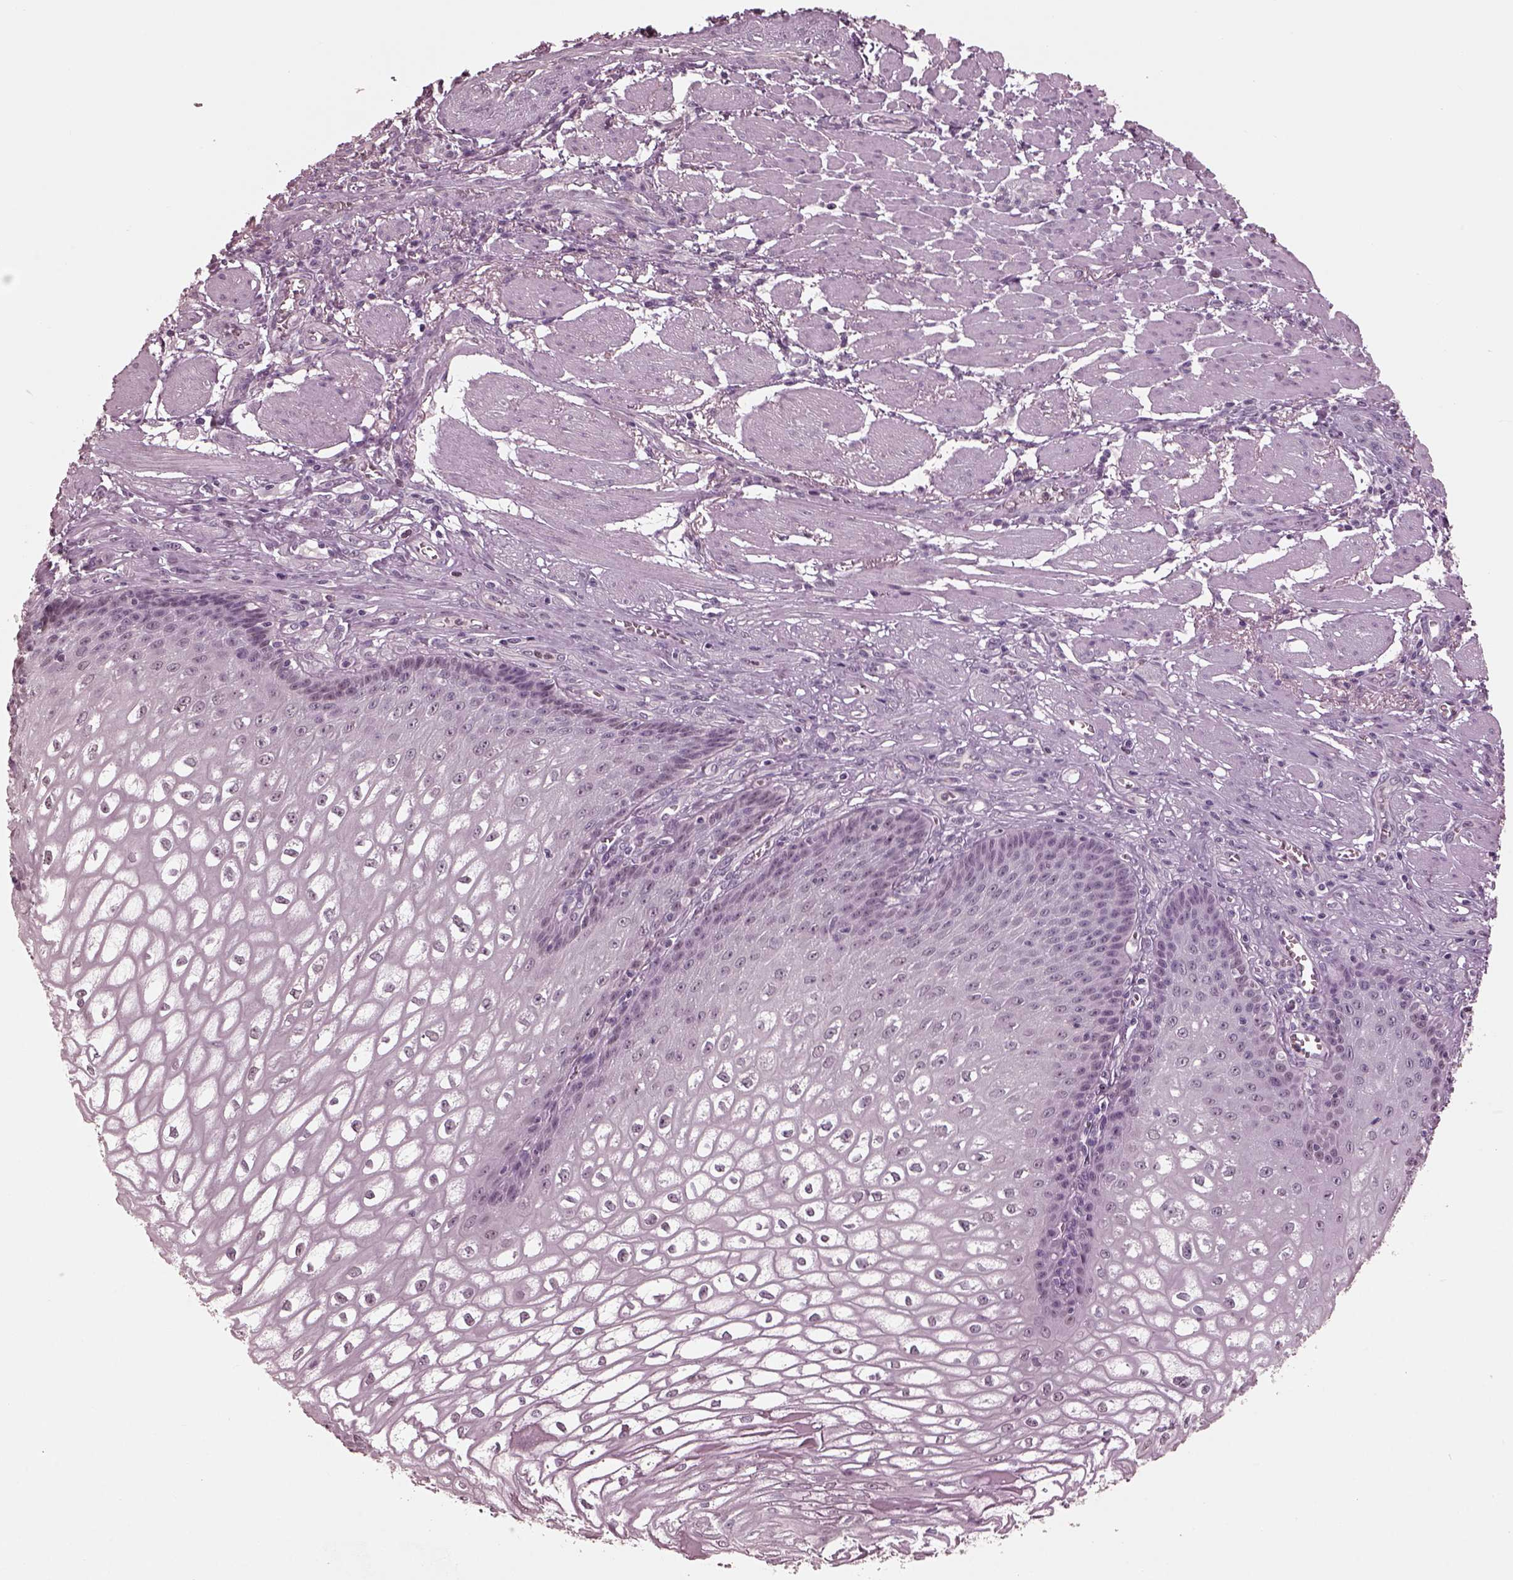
{"staining": {"intensity": "negative", "quantity": "none", "location": "none"}, "tissue": "esophagus", "cell_type": "Squamous epithelial cells", "image_type": "normal", "snomed": [{"axis": "morphology", "description": "Normal tissue, NOS"}, {"axis": "topography", "description": "Esophagus"}], "caption": "A high-resolution image shows immunohistochemistry staining of unremarkable esophagus, which exhibits no significant expression in squamous epithelial cells.", "gene": "TSKS", "patient": {"sex": "male", "age": 58}}